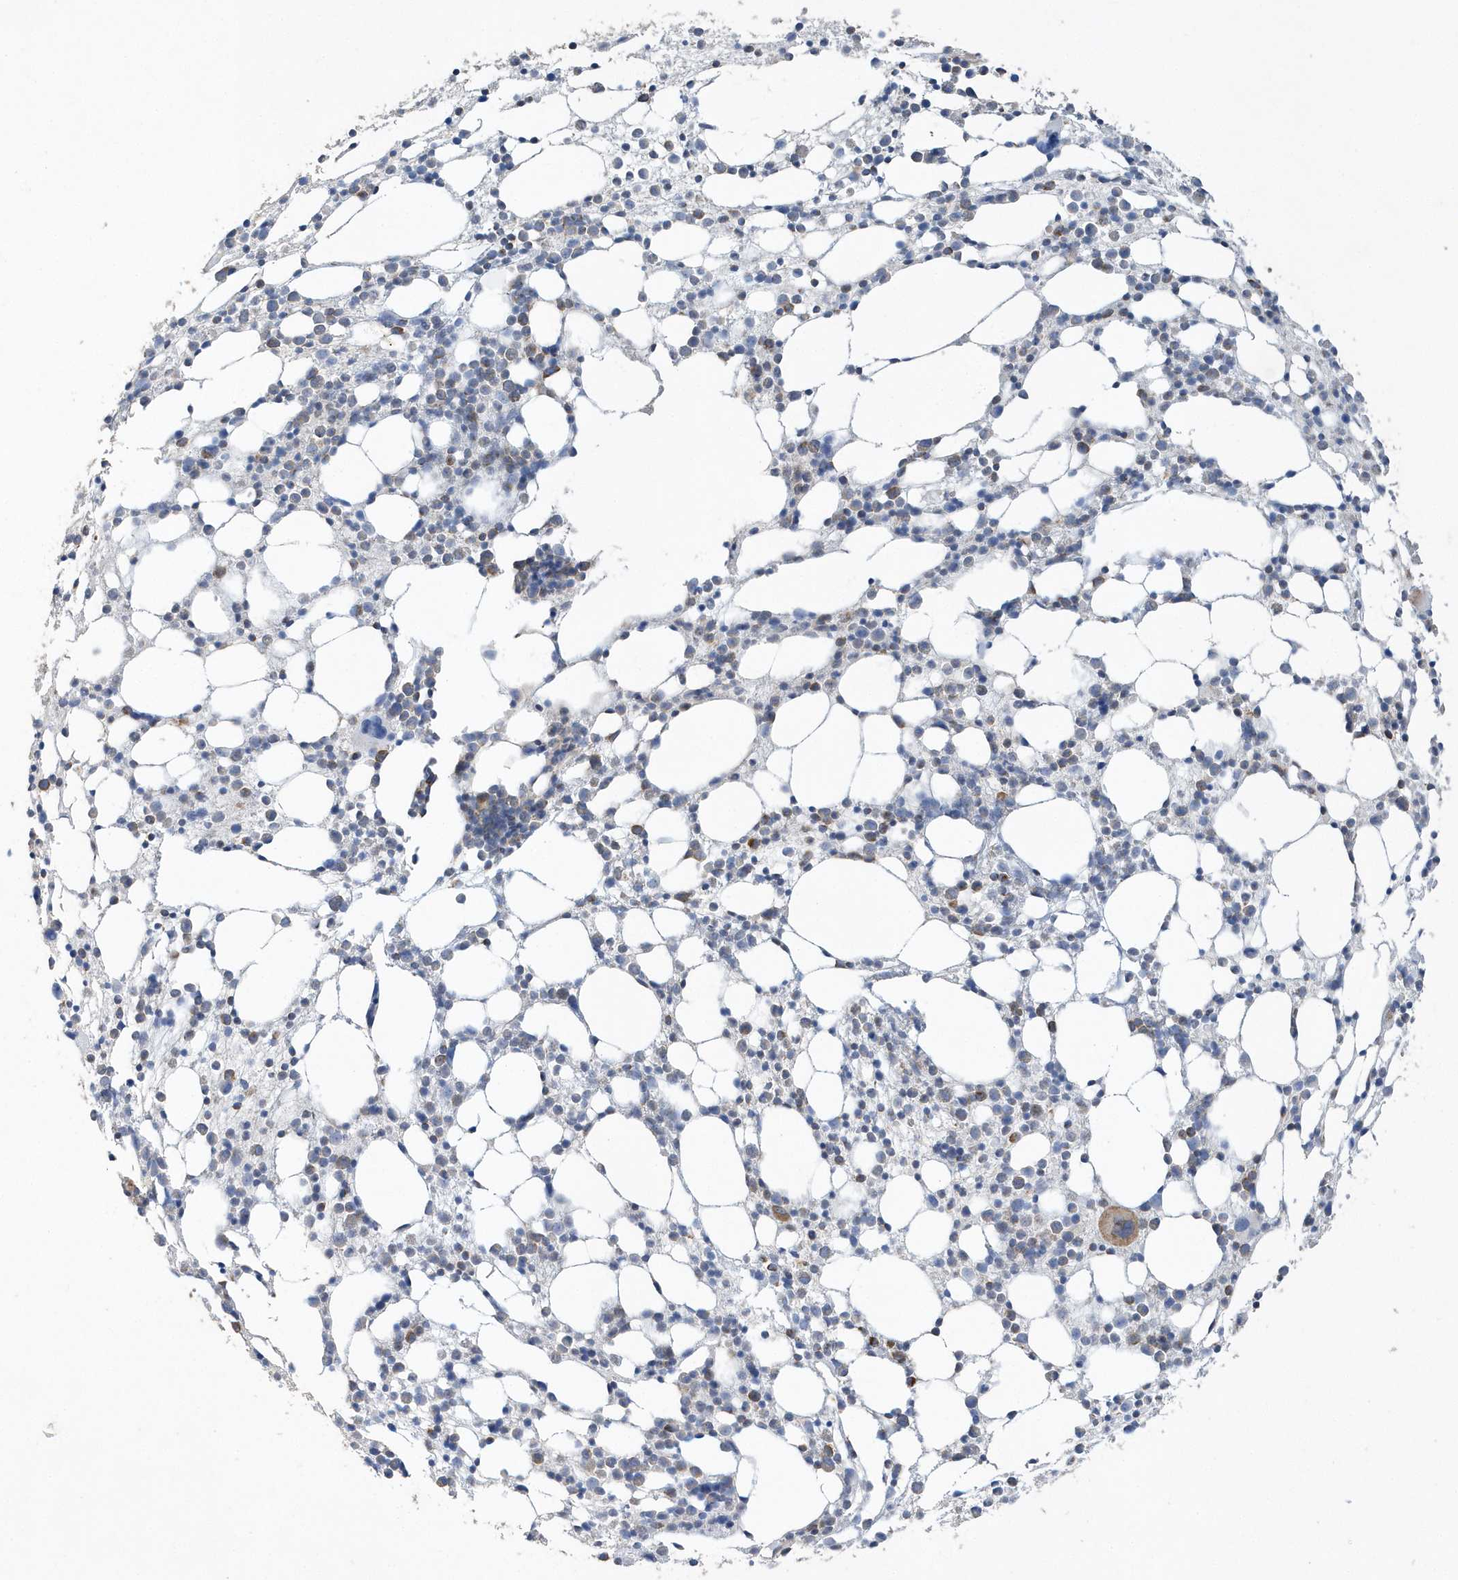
{"staining": {"intensity": "moderate", "quantity": "<25%", "location": "cytoplasmic/membranous"}, "tissue": "bone marrow", "cell_type": "Hematopoietic cells", "image_type": "normal", "snomed": [{"axis": "morphology", "description": "Normal tissue, NOS"}, {"axis": "topography", "description": "Bone marrow"}], "caption": "Immunohistochemistry (IHC) (DAB (3,3'-diaminobenzidine)) staining of benign bone marrow shows moderate cytoplasmic/membranous protein staining in approximately <25% of hematopoietic cells.", "gene": "SPATA5", "patient": {"sex": "female", "age": 57}}